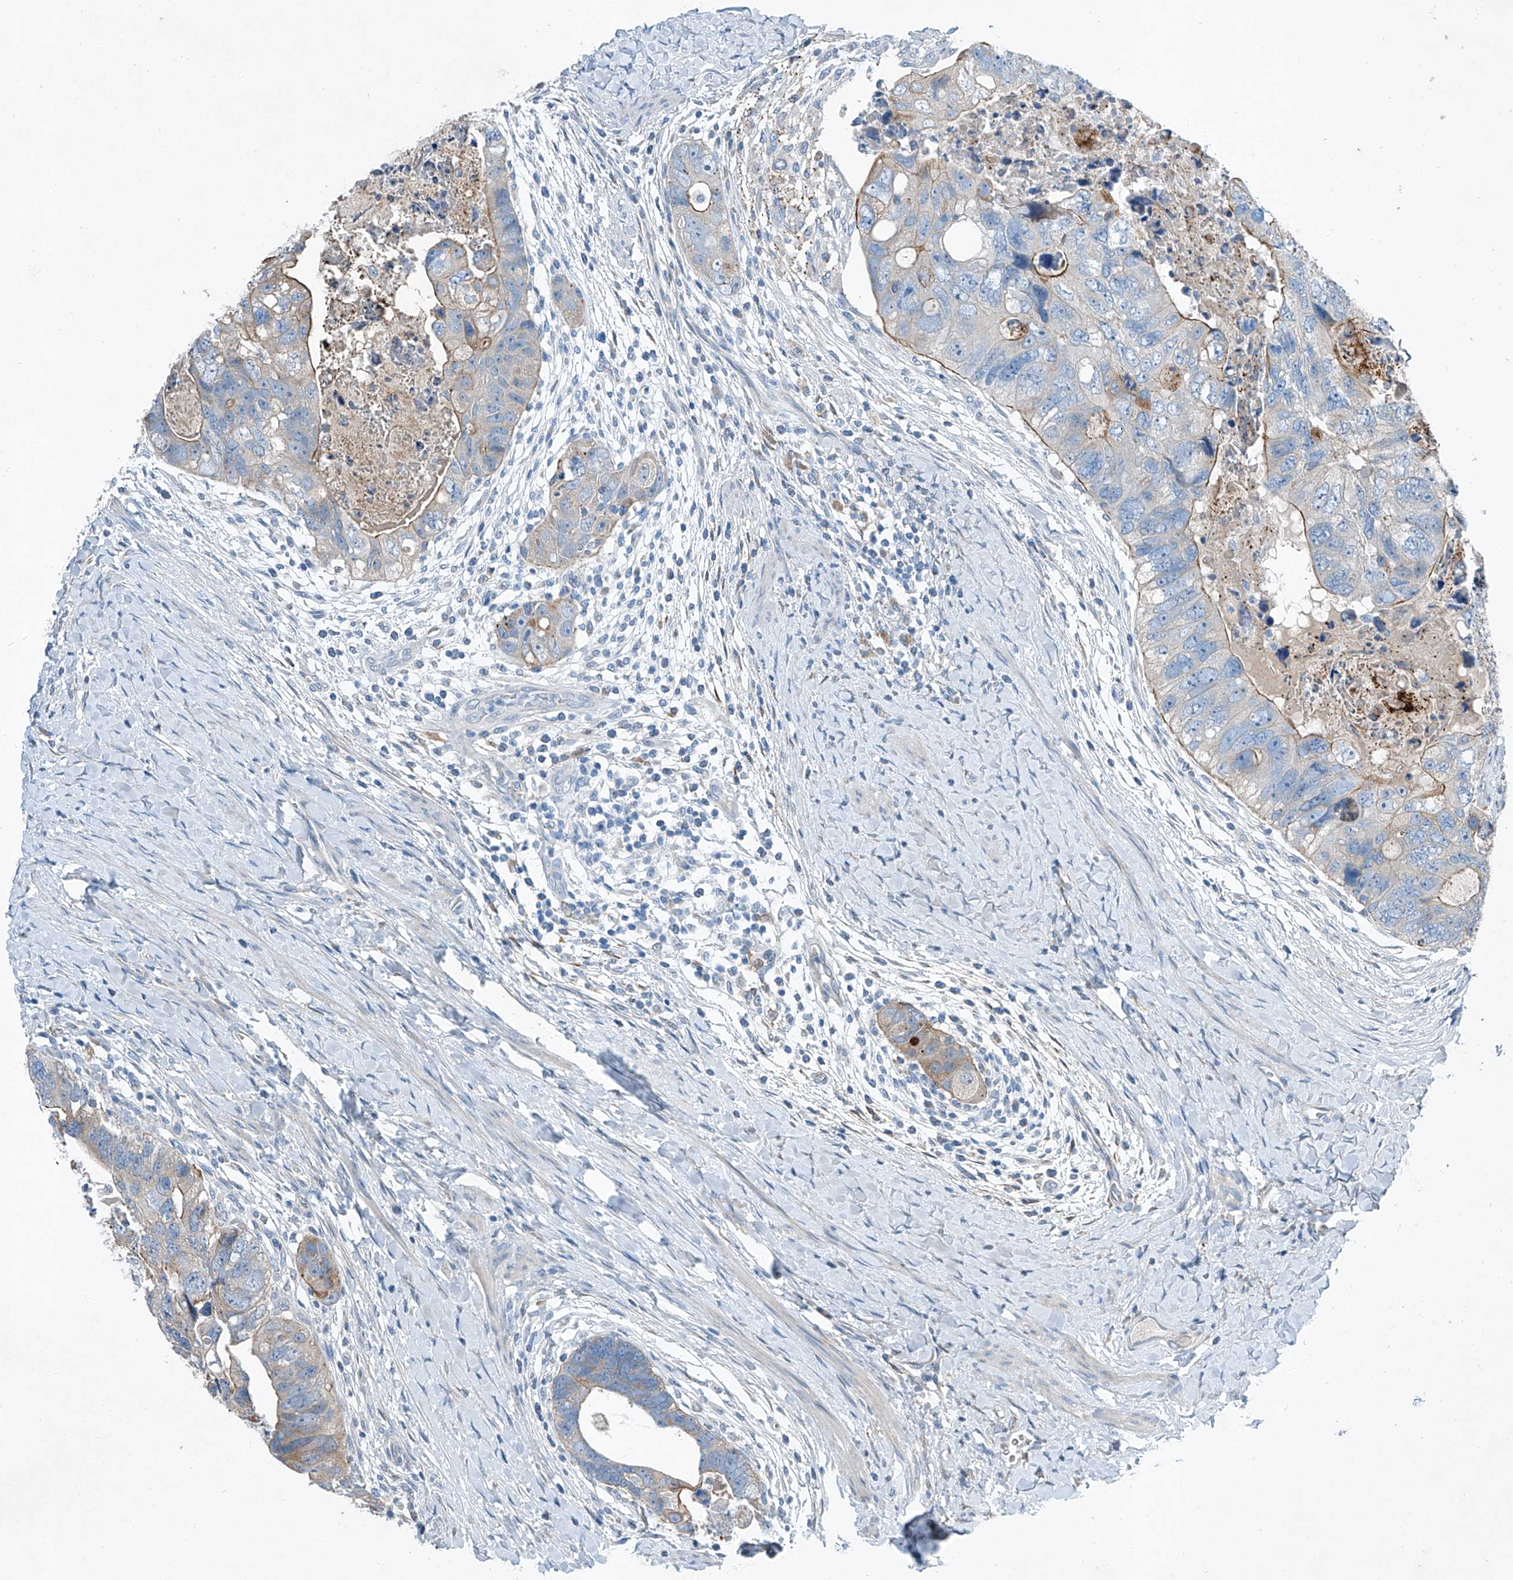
{"staining": {"intensity": "moderate", "quantity": "25%-75%", "location": "cytoplasmic/membranous"}, "tissue": "colorectal cancer", "cell_type": "Tumor cells", "image_type": "cancer", "snomed": [{"axis": "morphology", "description": "Adenocarcinoma, NOS"}, {"axis": "topography", "description": "Rectum"}], "caption": "Protein staining demonstrates moderate cytoplasmic/membranous expression in approximately 25%-75% of tumor cells in adenocarcinoma (colorectal). The staining was performed using DAB to visualize the protein expression in brown, while the nuclei were stained in blue with hematoxylin (Magnification: 20x).", "gene": "MDGA1", "patient": {"sex": "male", "age": 59}}